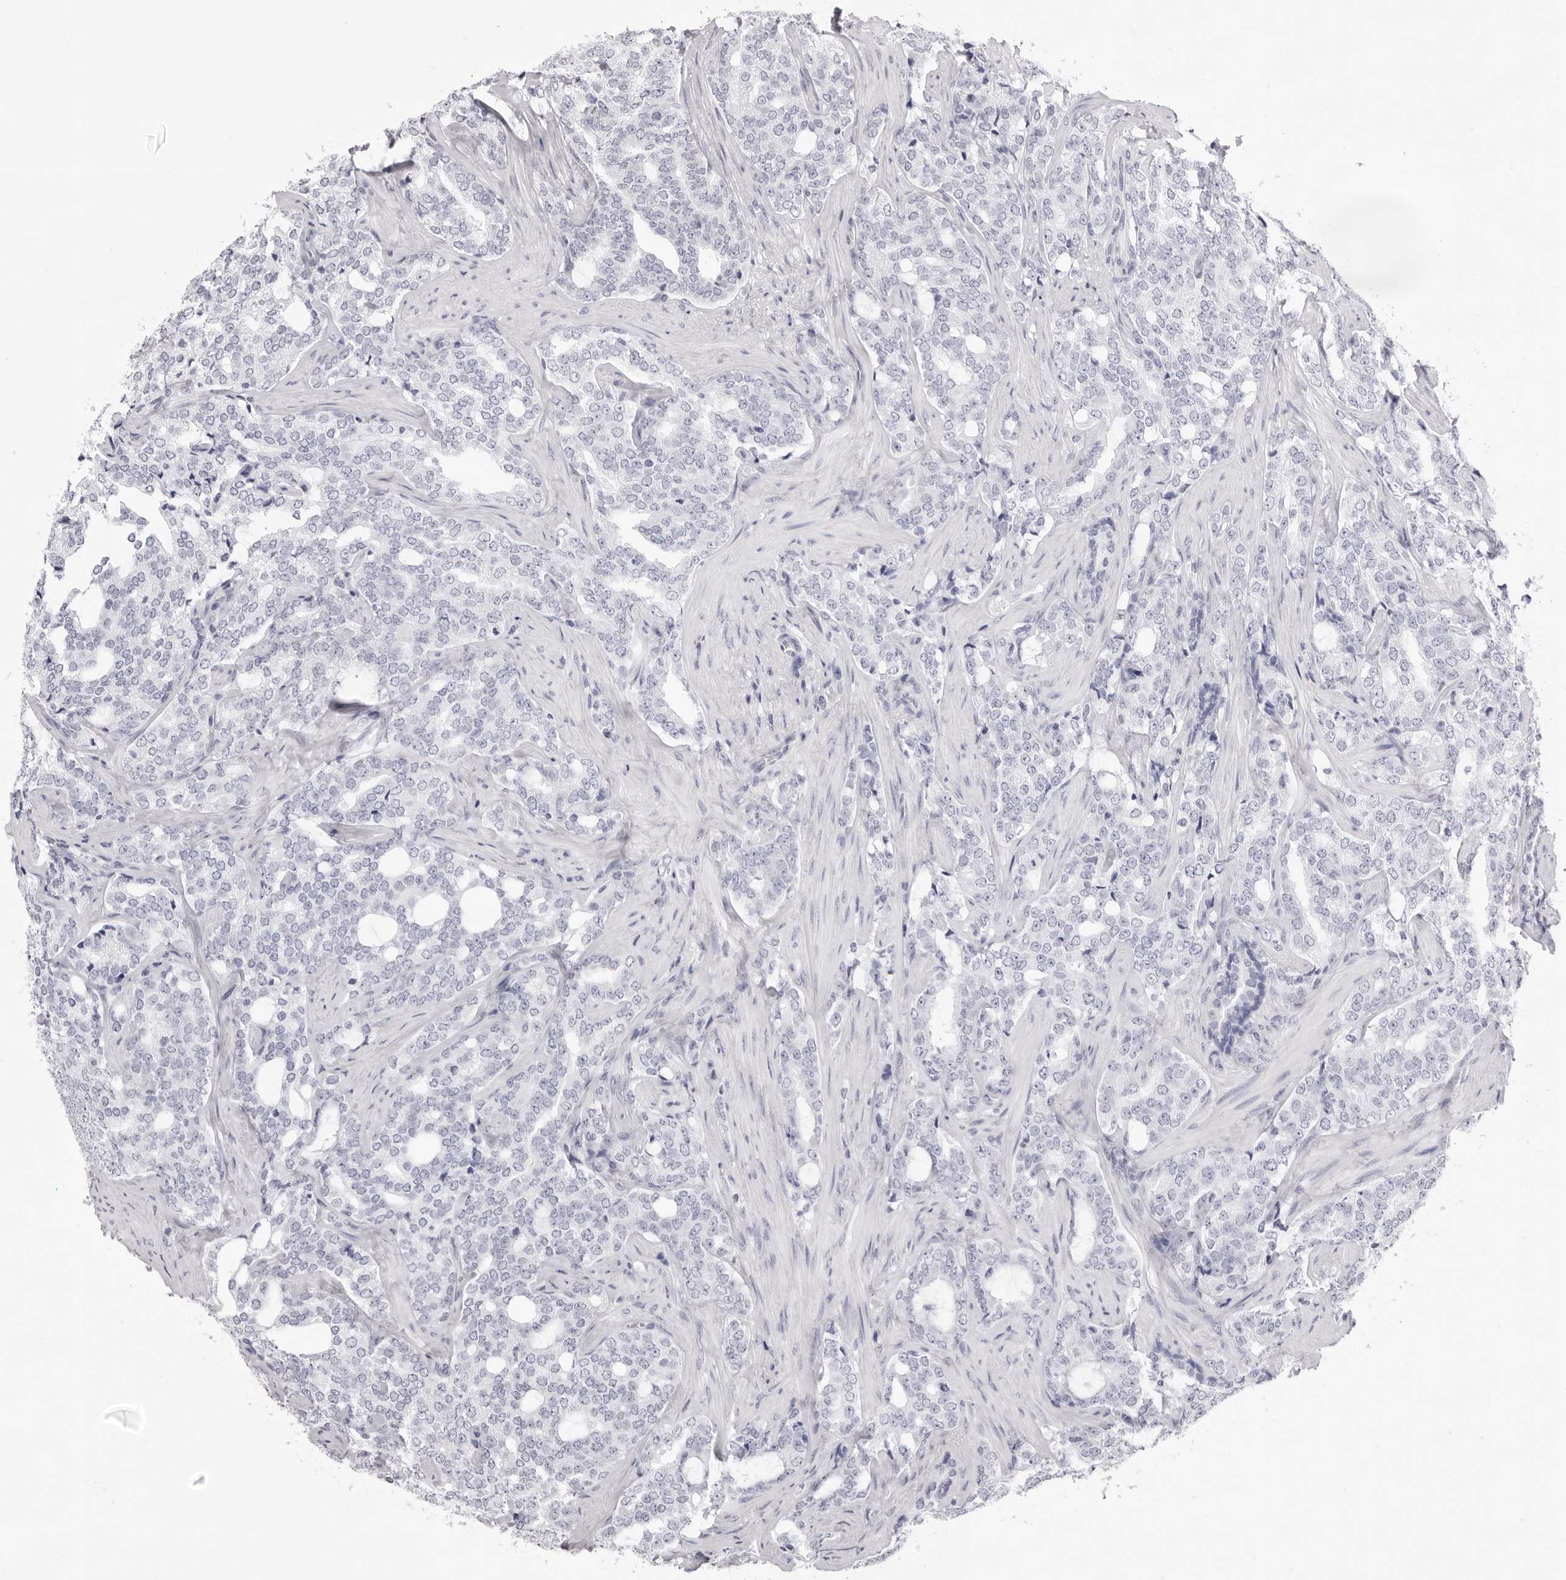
{"staining": {"intensity": "negative", "quantity": "none", "location": "none"}, "tissue": "prostate cancer", "cell_type": "Tumor cells", "image_type": "cancer", "snomed": [{"axis": "morphology", "description": "Adenocarcinoma, High grade"}, {"axis": "topography", "description": "Prostate"}], "caption": "This is a micrograph of immunohistochemistry staining of high-grade adenocarcinoma (prostate), which shows no staining in tumor cells. (Stains: DAB (3,3'-diaminobenzidine) immunohistochemistry (IHC) with hematoxylin counter stain, Microscopy: brightfield microscopy at high magnification).", "gene": "SMIM2", "patient": {"sex": "male", "age": 64}}